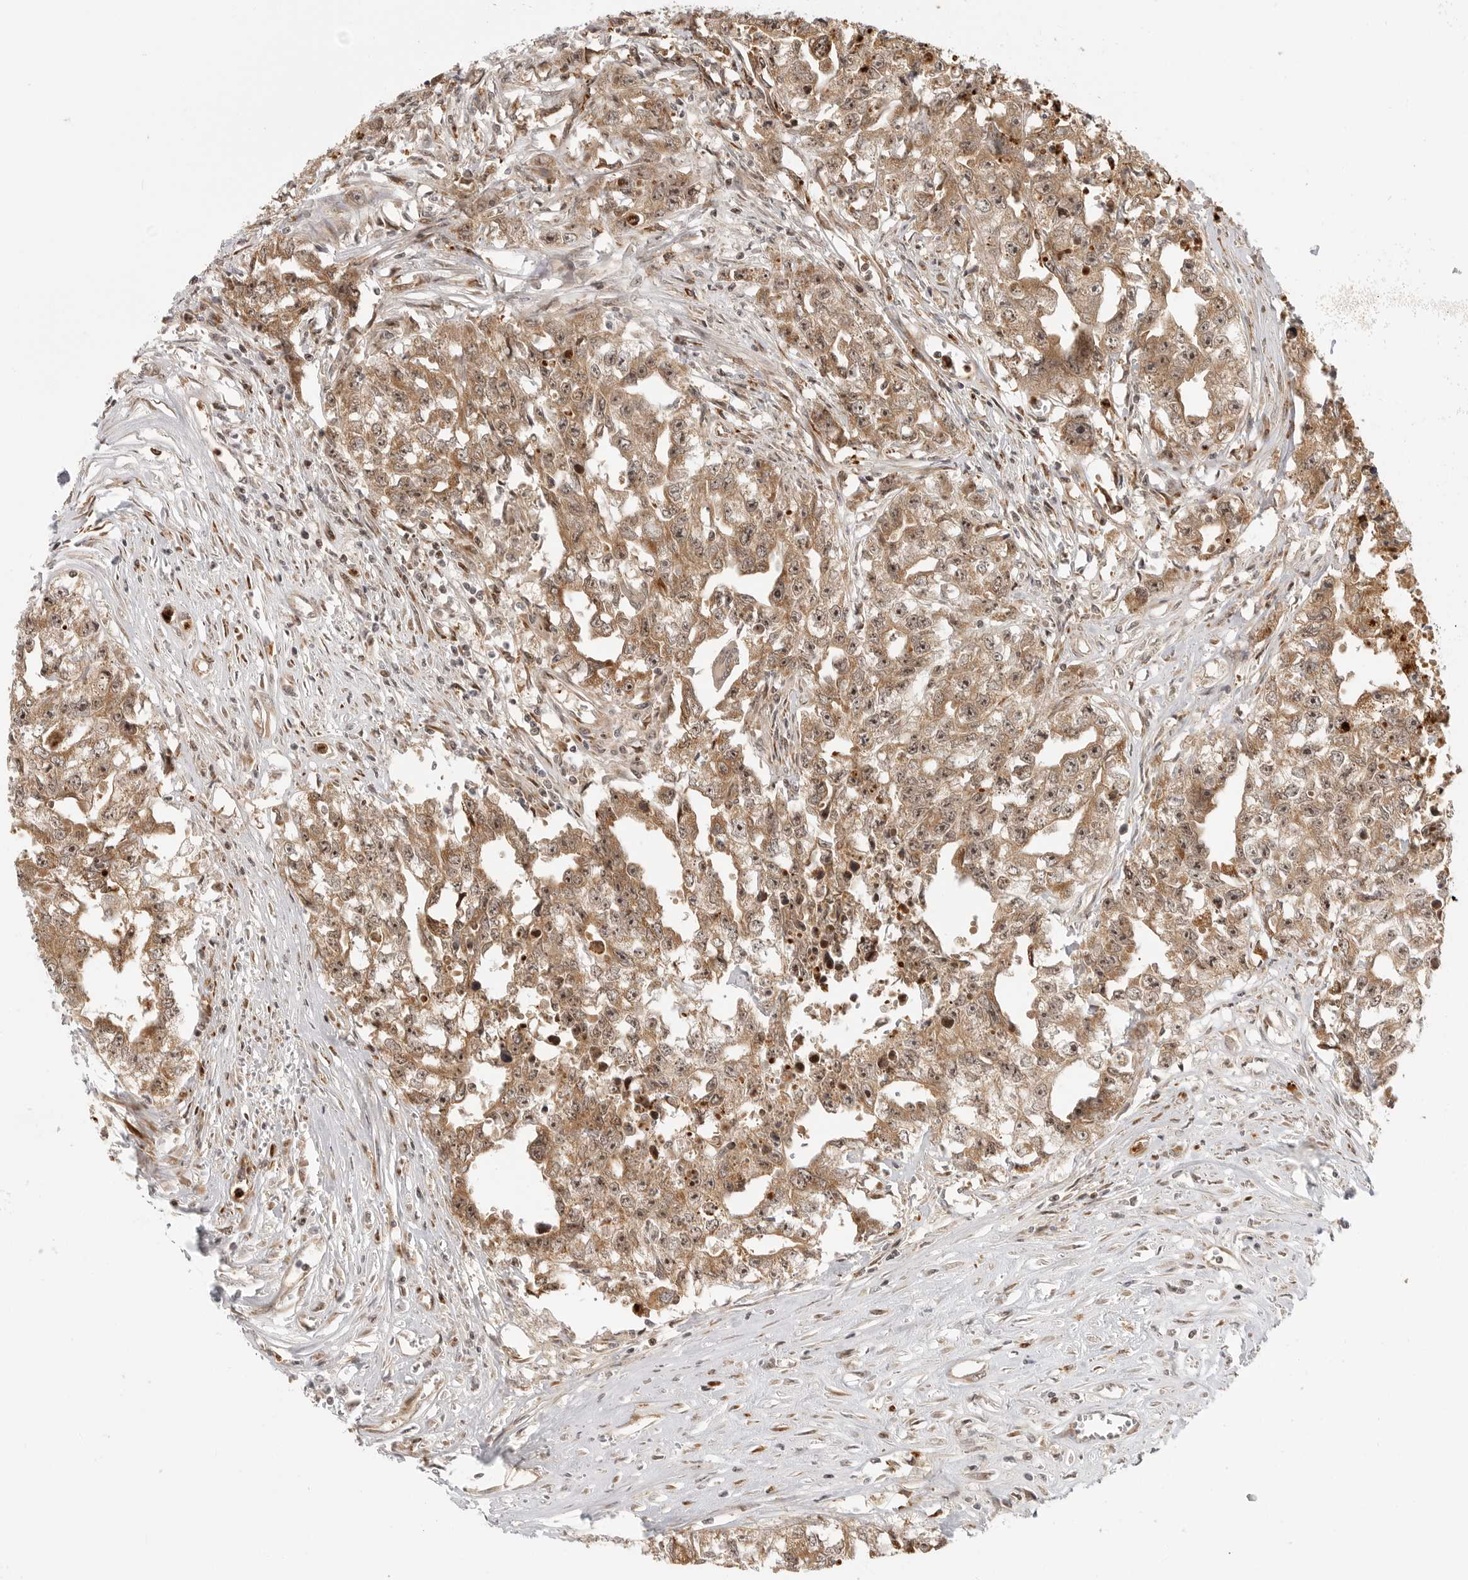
{"staining": {"intensity": "moderate", "quantity": ">75%", "location": "cytoplasmic/membranous,nuclear"}, "tissue": "testis cancer", "cell_type": "Tumor cells", "image_type": "cancer", "snomed": [{"axis": "morphology", "description": "Seminoma, NOS"}, {"axis": "morphology", "description": "Carcinoma, Embryonal, NOS"}, {"axis": "topography", "description": "Testis"}], "caption": "The histopathology image displays a brown stain indicating the presence of a protein in the cytoplasmic/membranous and nuclear of tumor cells in testis cancer (seminoma).", "gene": "DSCC1", "patient": {"sex": "male", "age": 43}}